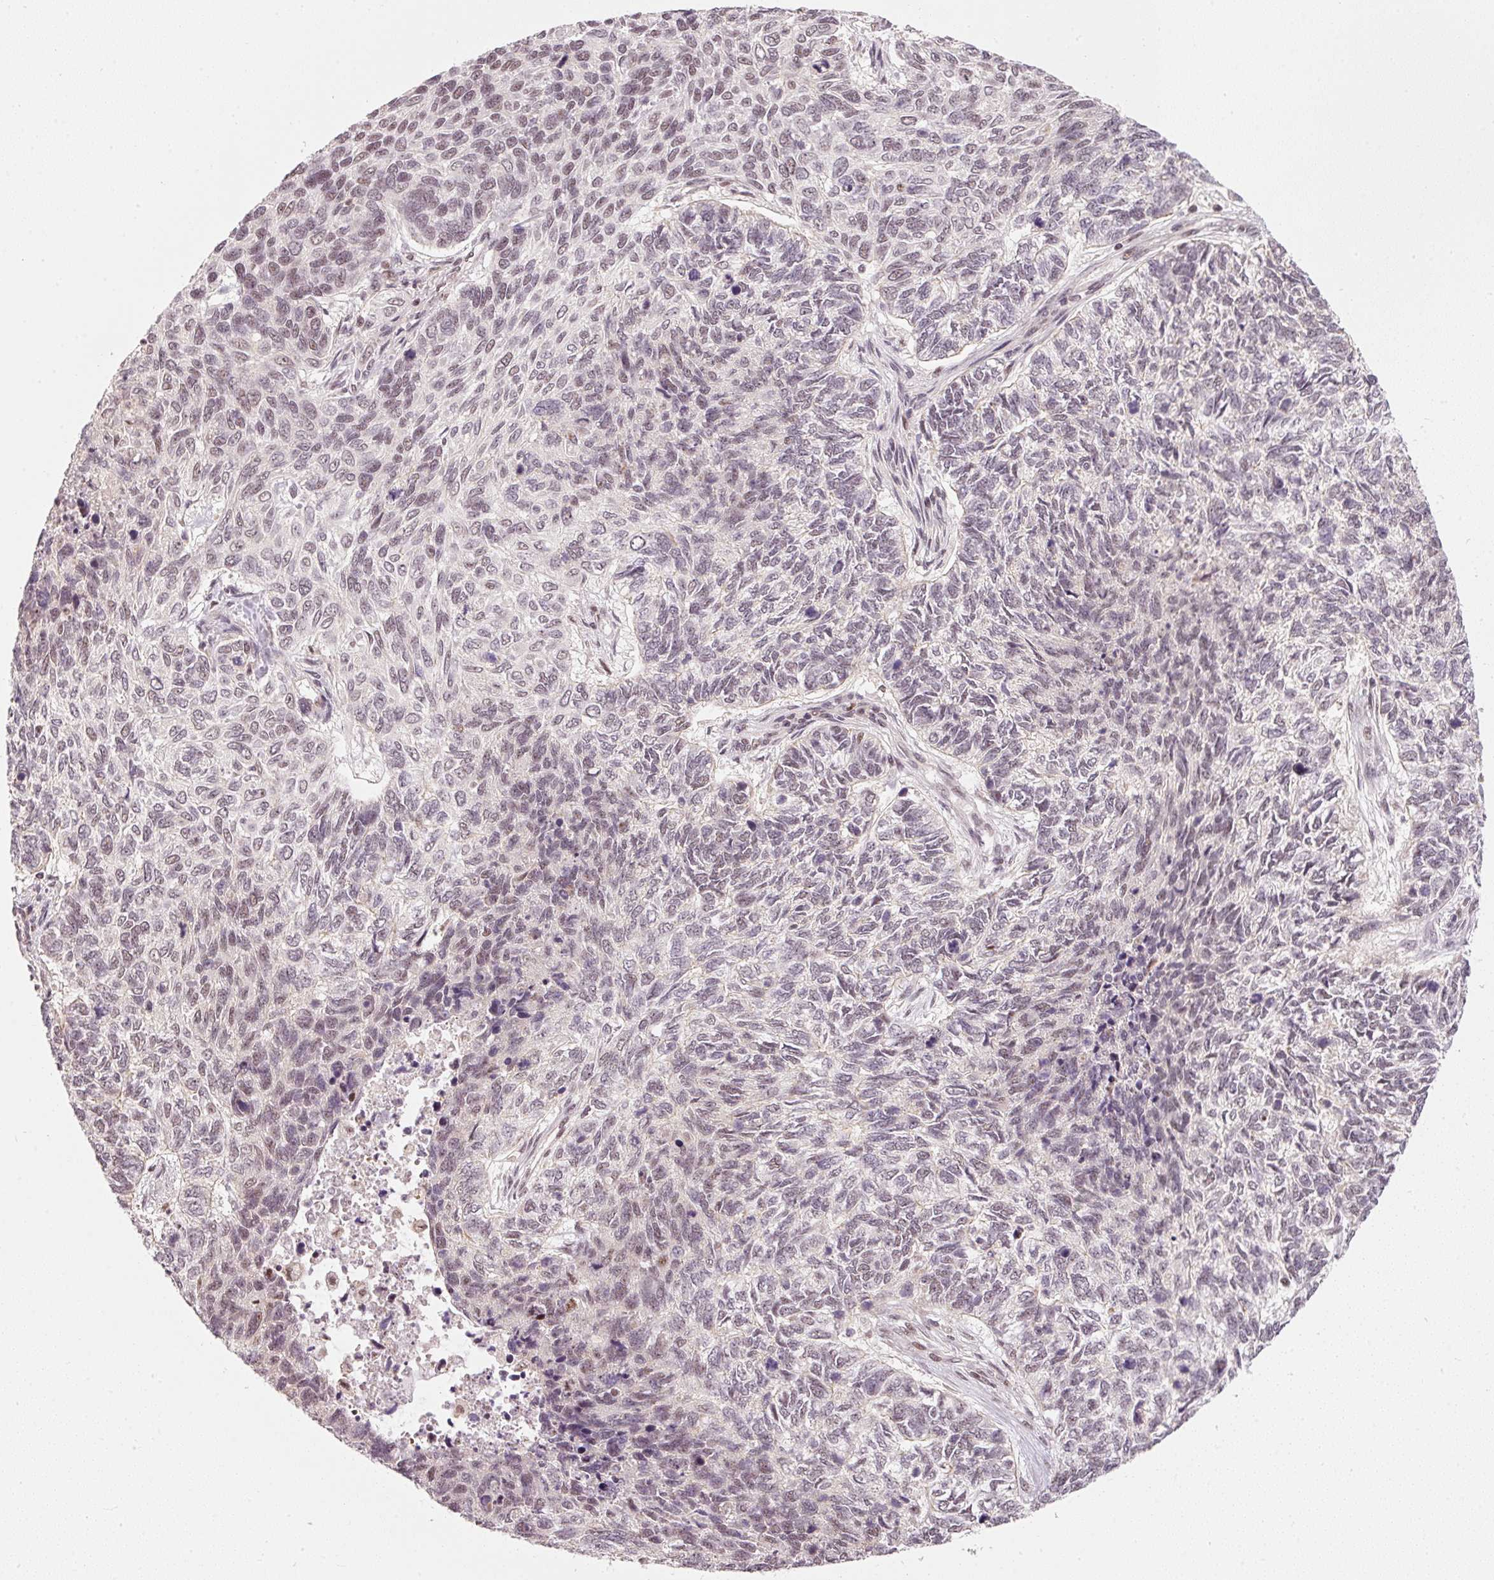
{"staining": {"intensity": "weak", "quantity": "25%-75%", "location": "nuclear"}, "tissue": "skin cancer", "cell_type": "Tumor cells", "image_type": "cancer", "snomed": [{"axis": "morphology", "description": "Basal cell carcinoma"}, {"axis": "topography", "description": "Skin"}], "caption": "DAB (3,3'-diaminobenzidine) immunohistochemical staining of skin cancer (basal cell carcinoma) shows weak nuclear protein positivity in approximately 25%-75% of tumor cells.", "gene": "THOC6", "patient": {"sex": "female", "age": 65}}